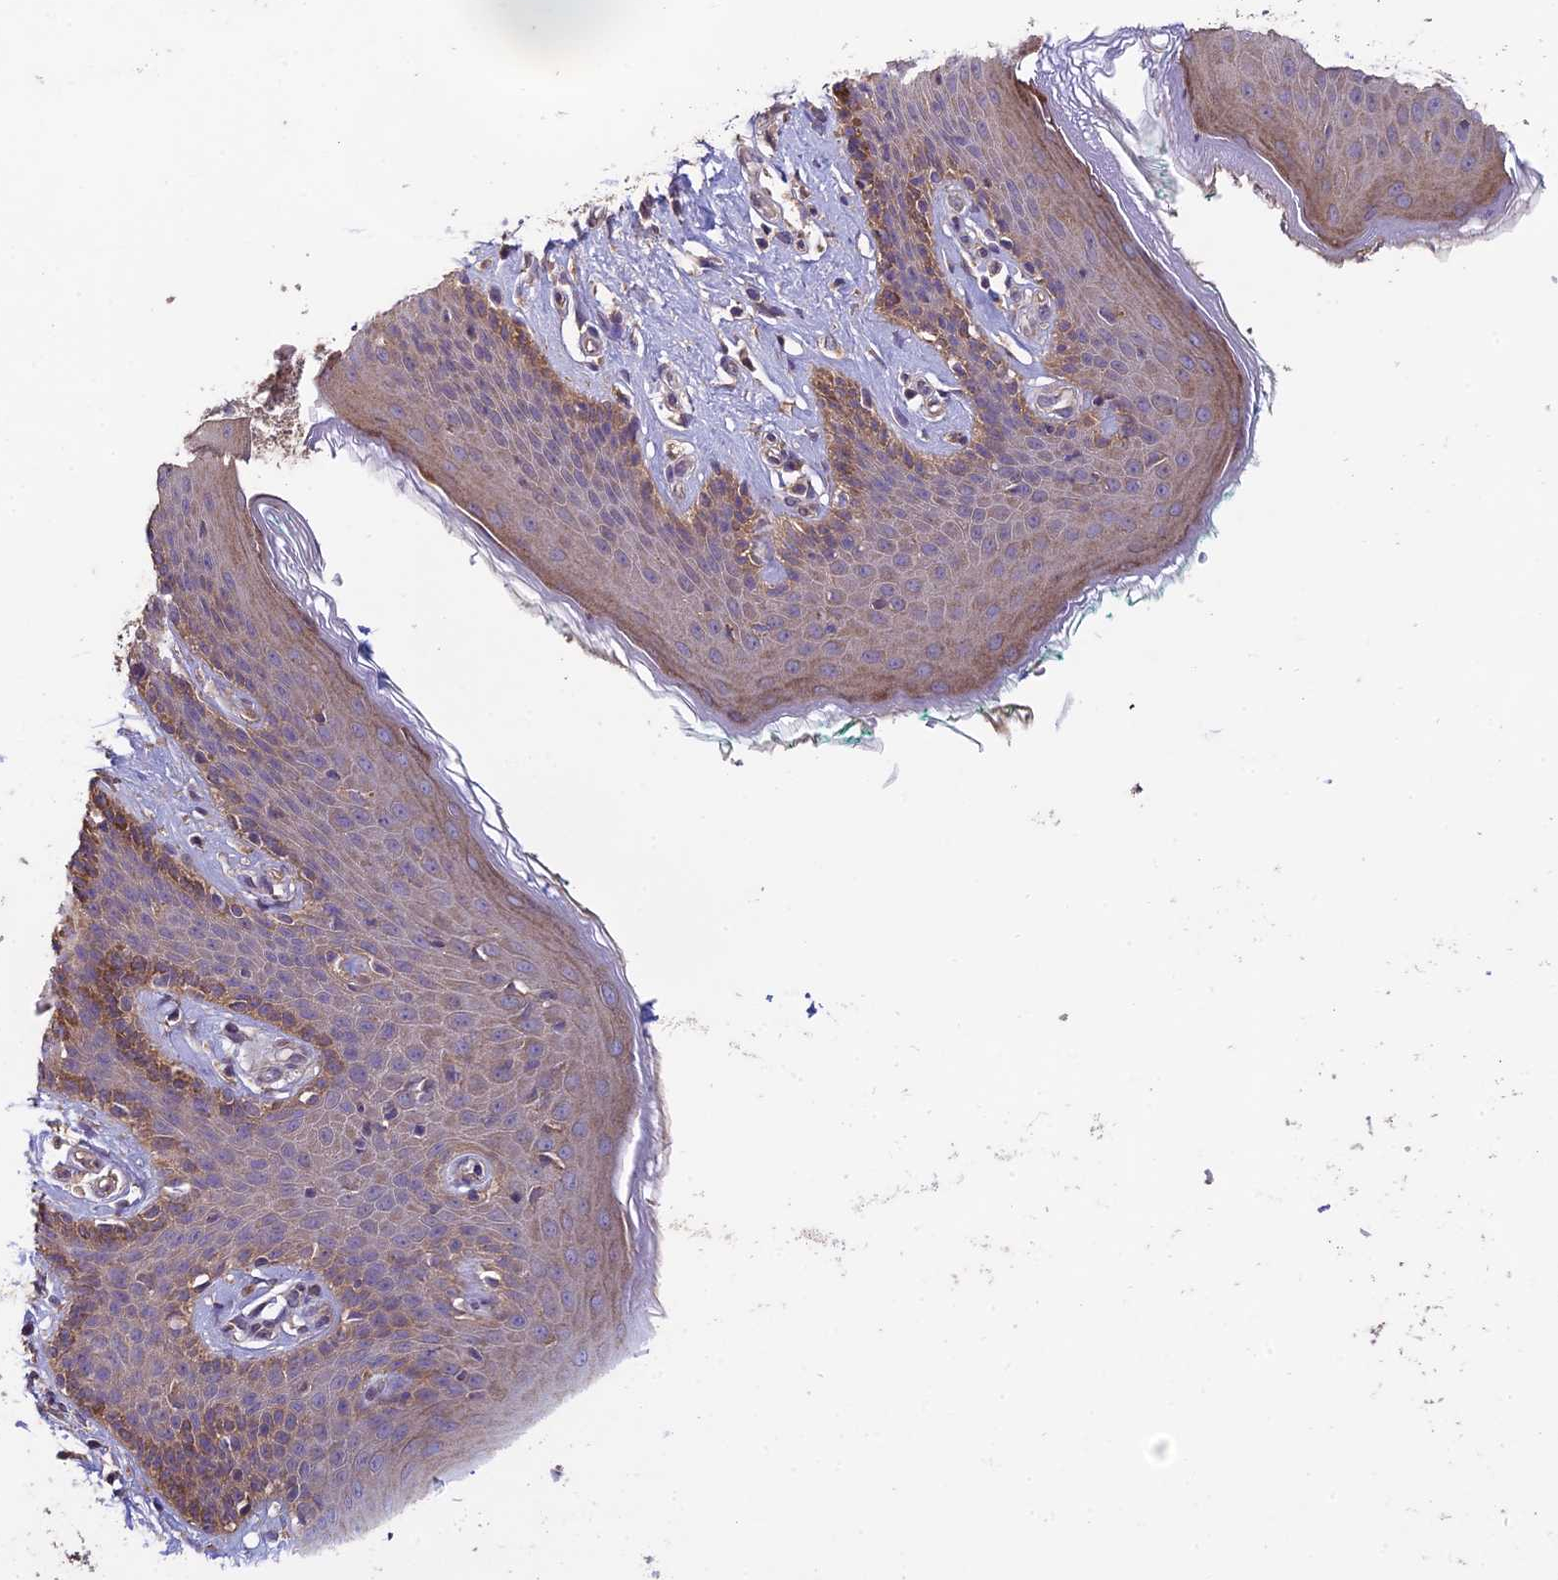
{"staining": {"intensity": "moderate", "quantity": "25%-75%", "location": "cytoplasmic/membranous"}, "tissue": "skin", "cell_type": "Epidermal cells", "image_type": "normal", "snomed": [{"axis": "morphology", "description": "Normal tissue, NOS"}, {"axis": "topography", "description": "Vulva"}], "caption": "Protein staining reveals moderate cytoplasmic/membranous staining in about 25%-75% of epidermal cells in benign skin. (DAB (3,3'-diaminobenzidine) = brown stain, brightfield microscopy at high magnification).", "gene": "MRNIP", "patient": {"sex": "female", "age": 66}}